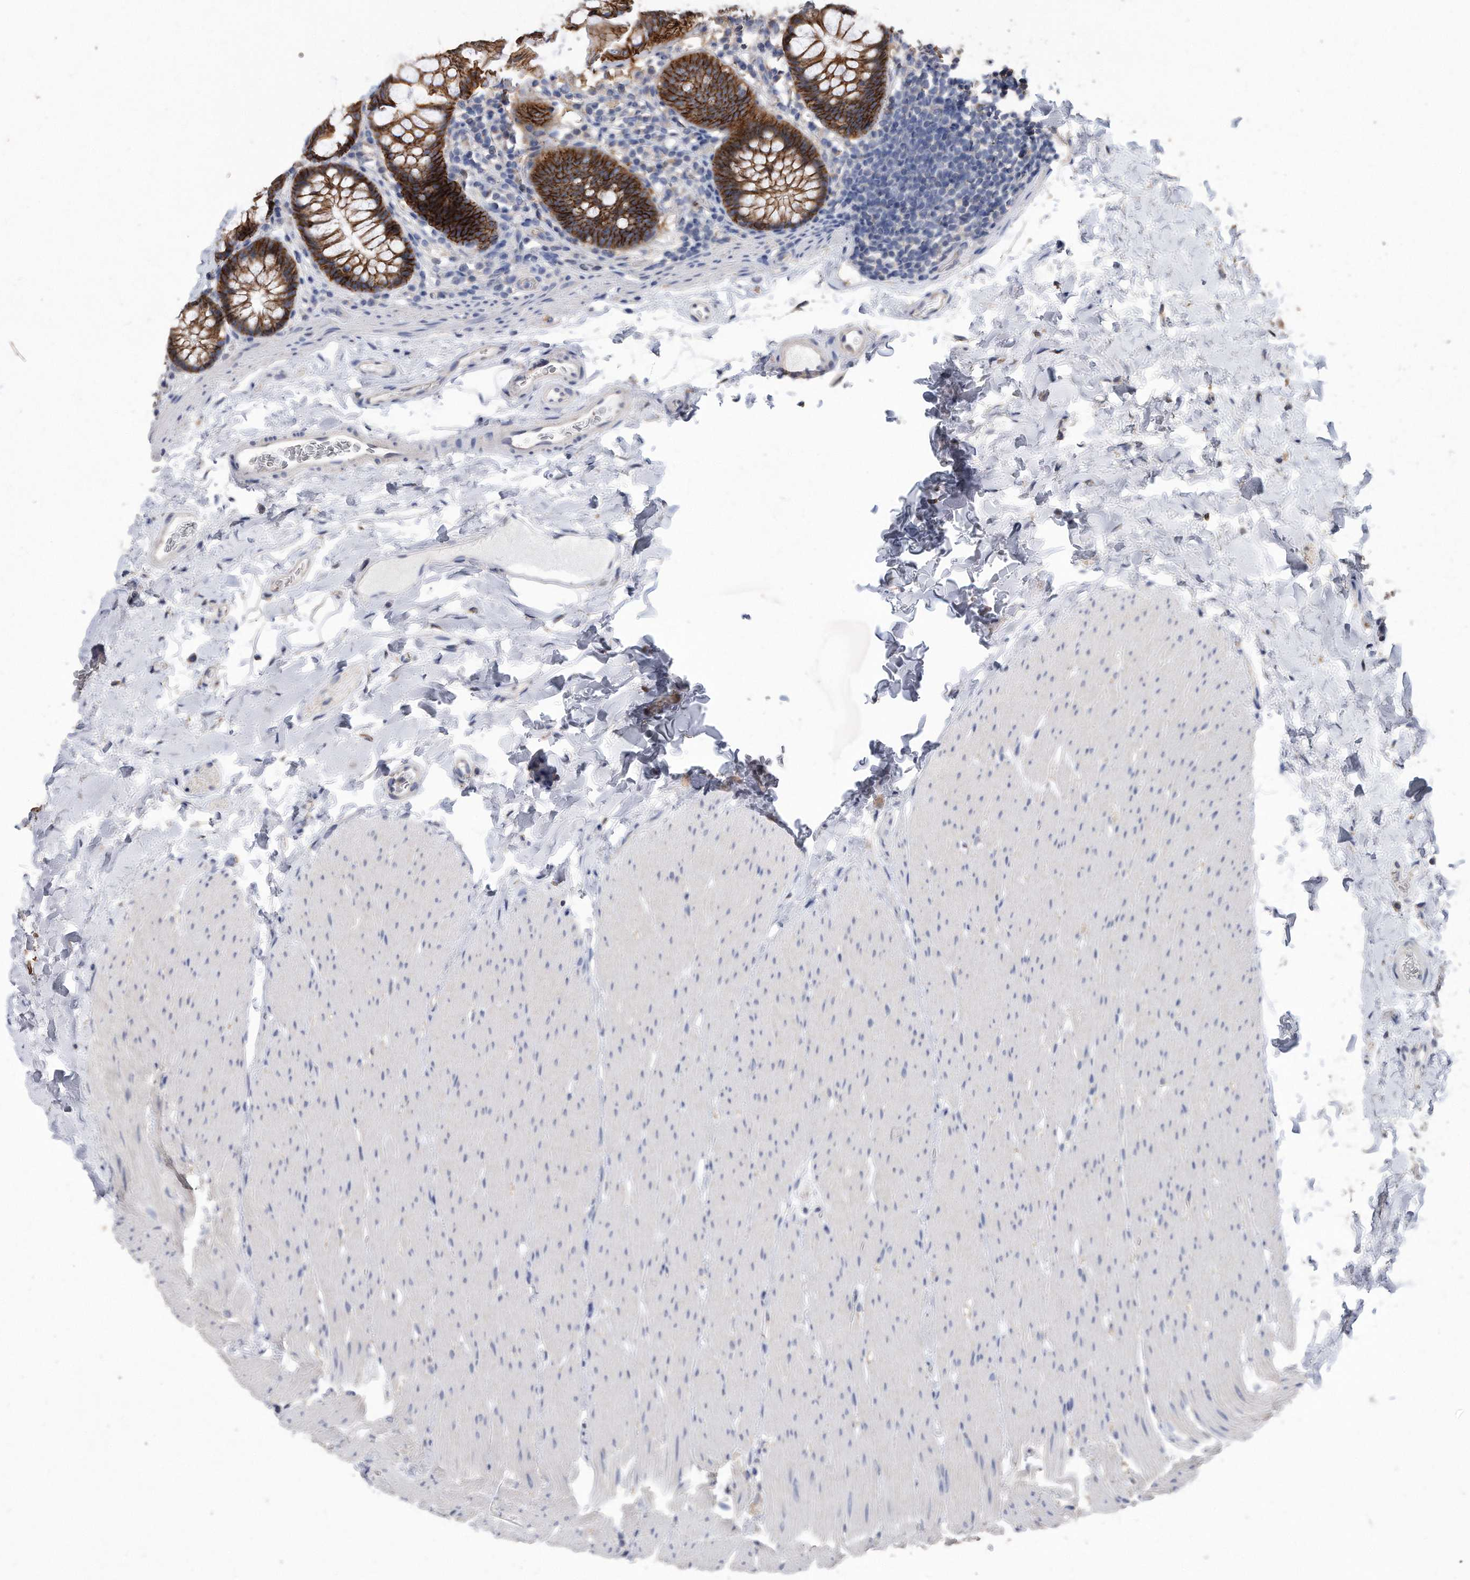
{"staining": {"intensity": "negative", "quantity": "none", "location": "none"}, "tissue": "colon", "cell_type": "Endothelial cells", "image_type": "normal", "snomed": [{"axis": "morphology", "description": "Normal tissue, NOS"}, {"axis": "topography", "description": "Colon"}], "caption": "An IHC image of unremarkable colon is shown. There is no staining in endothelial cells of colon.", "gene": "CDCP1", "patient": {"sex": "female", "age": 62}}